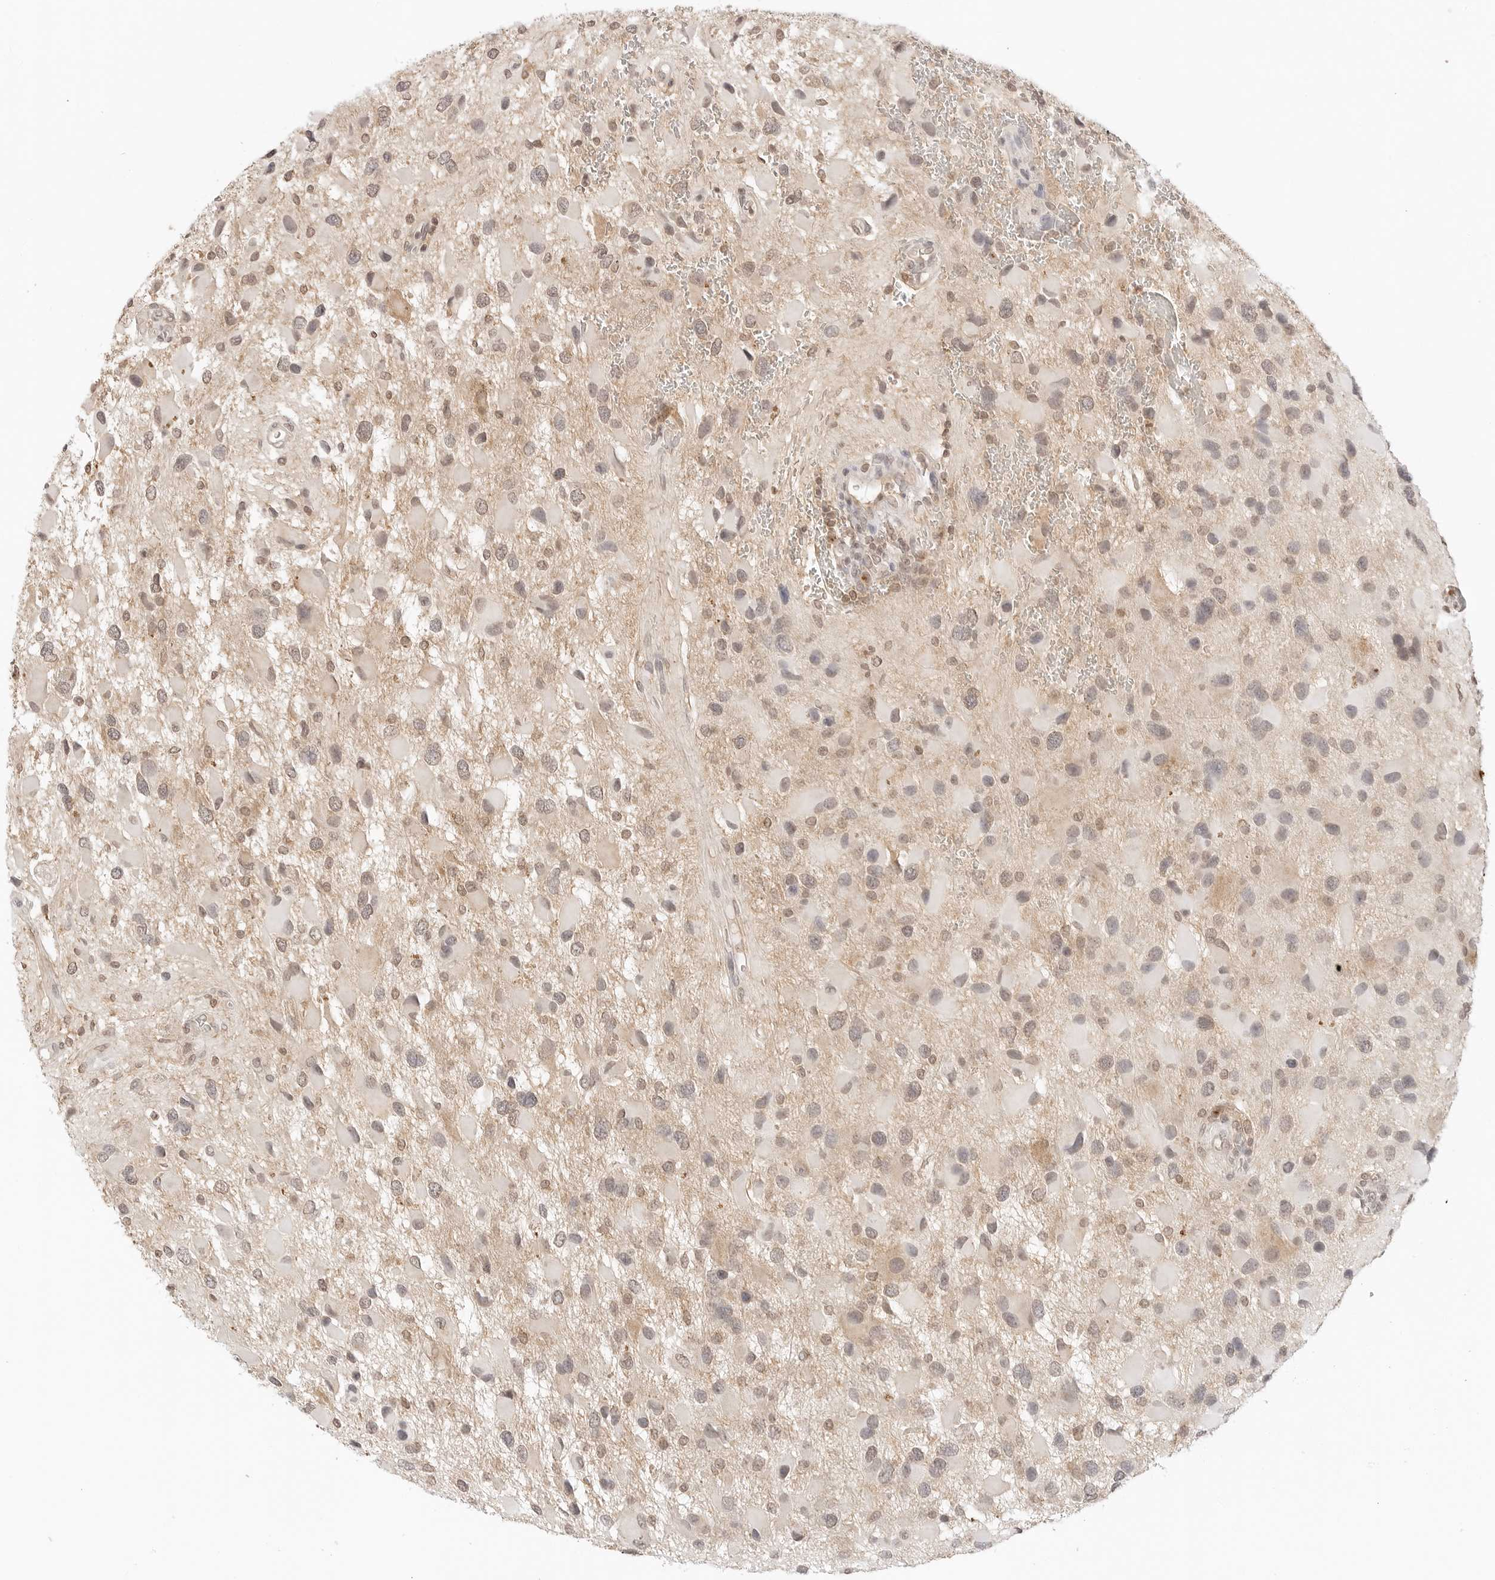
{"staining": {"intensity": "weak", "quantity": "<25%", "location": "nuclear"}, "tissue": "glioma", "cell_type": "Tumor cells", "image_type": "cancer", "snomed": [{"axis": "morphology", "description": "Glioma, malignant, High grade"}, {"axis": "topography", "description": "Brain"}], "caption": "Malignant glioma (high-grade) stained for a protein using immunohistochemistry (IHC) displays no expression tumor cells.", "gene": "EPHA1", "patient": {"sex": "male", "age": 53}}